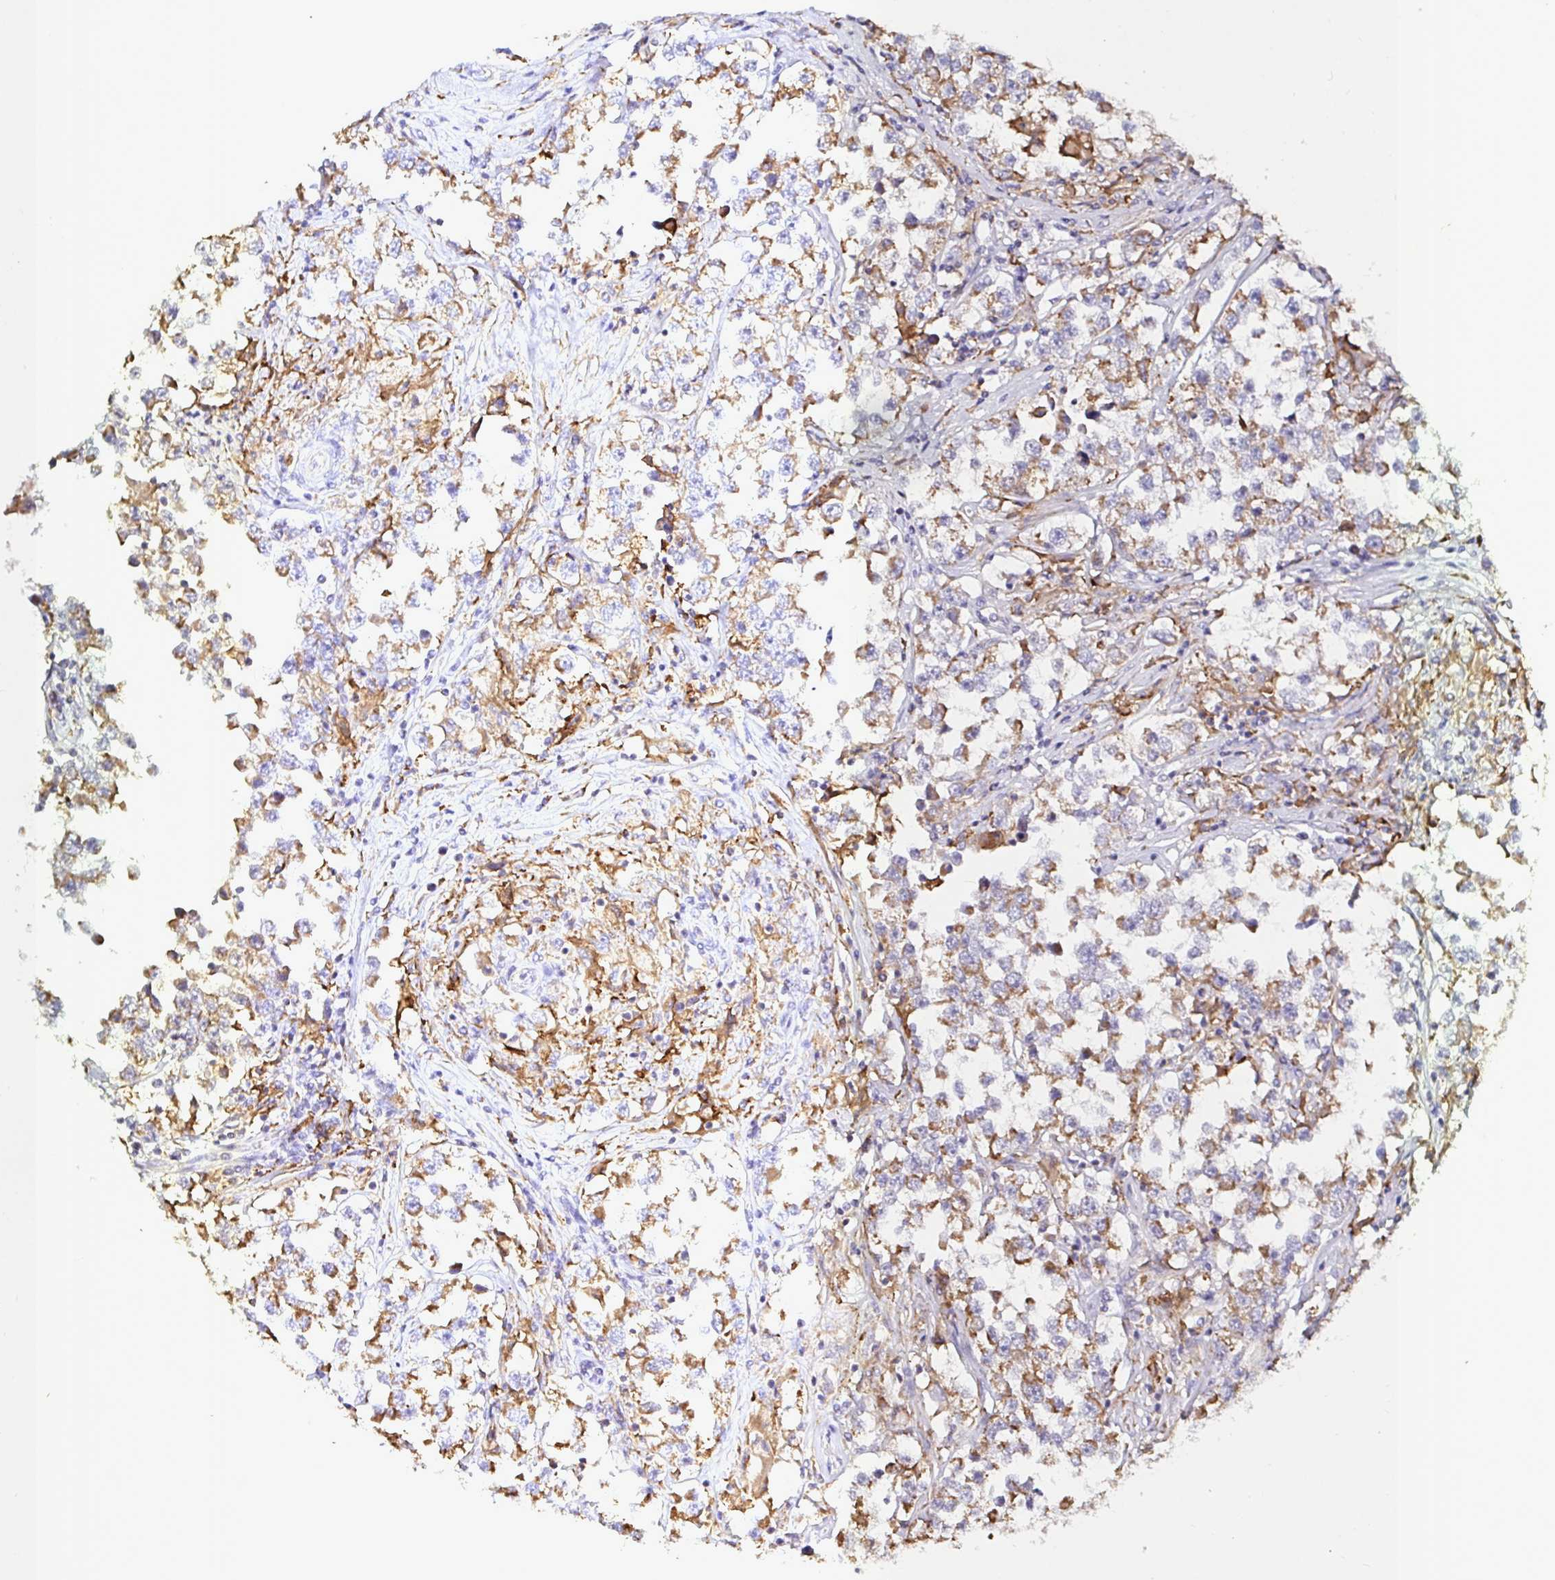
{"staining": {"intensity": "moderate", "quantity": "25%-75%", "location": "cytoplasmic/membranous"}, "tissue": "testis cancer", "cell_type": "Tumor cells", "image_type": "cancer", "snomed": [{"axis": "morphology", "description": "Seminoma, NOS"}, {"axis": "topography", "description": "Testis"}], "caption": "The image reveals staining of testis cancer, revealing moderate cytoplasmic/membranous protein positivity (brown color) within tumor cells. (DAB IHC with brightfield microscopy, high magnification).", "gene": "MSR1", "patient": {"sex": "male", "age": 46}}